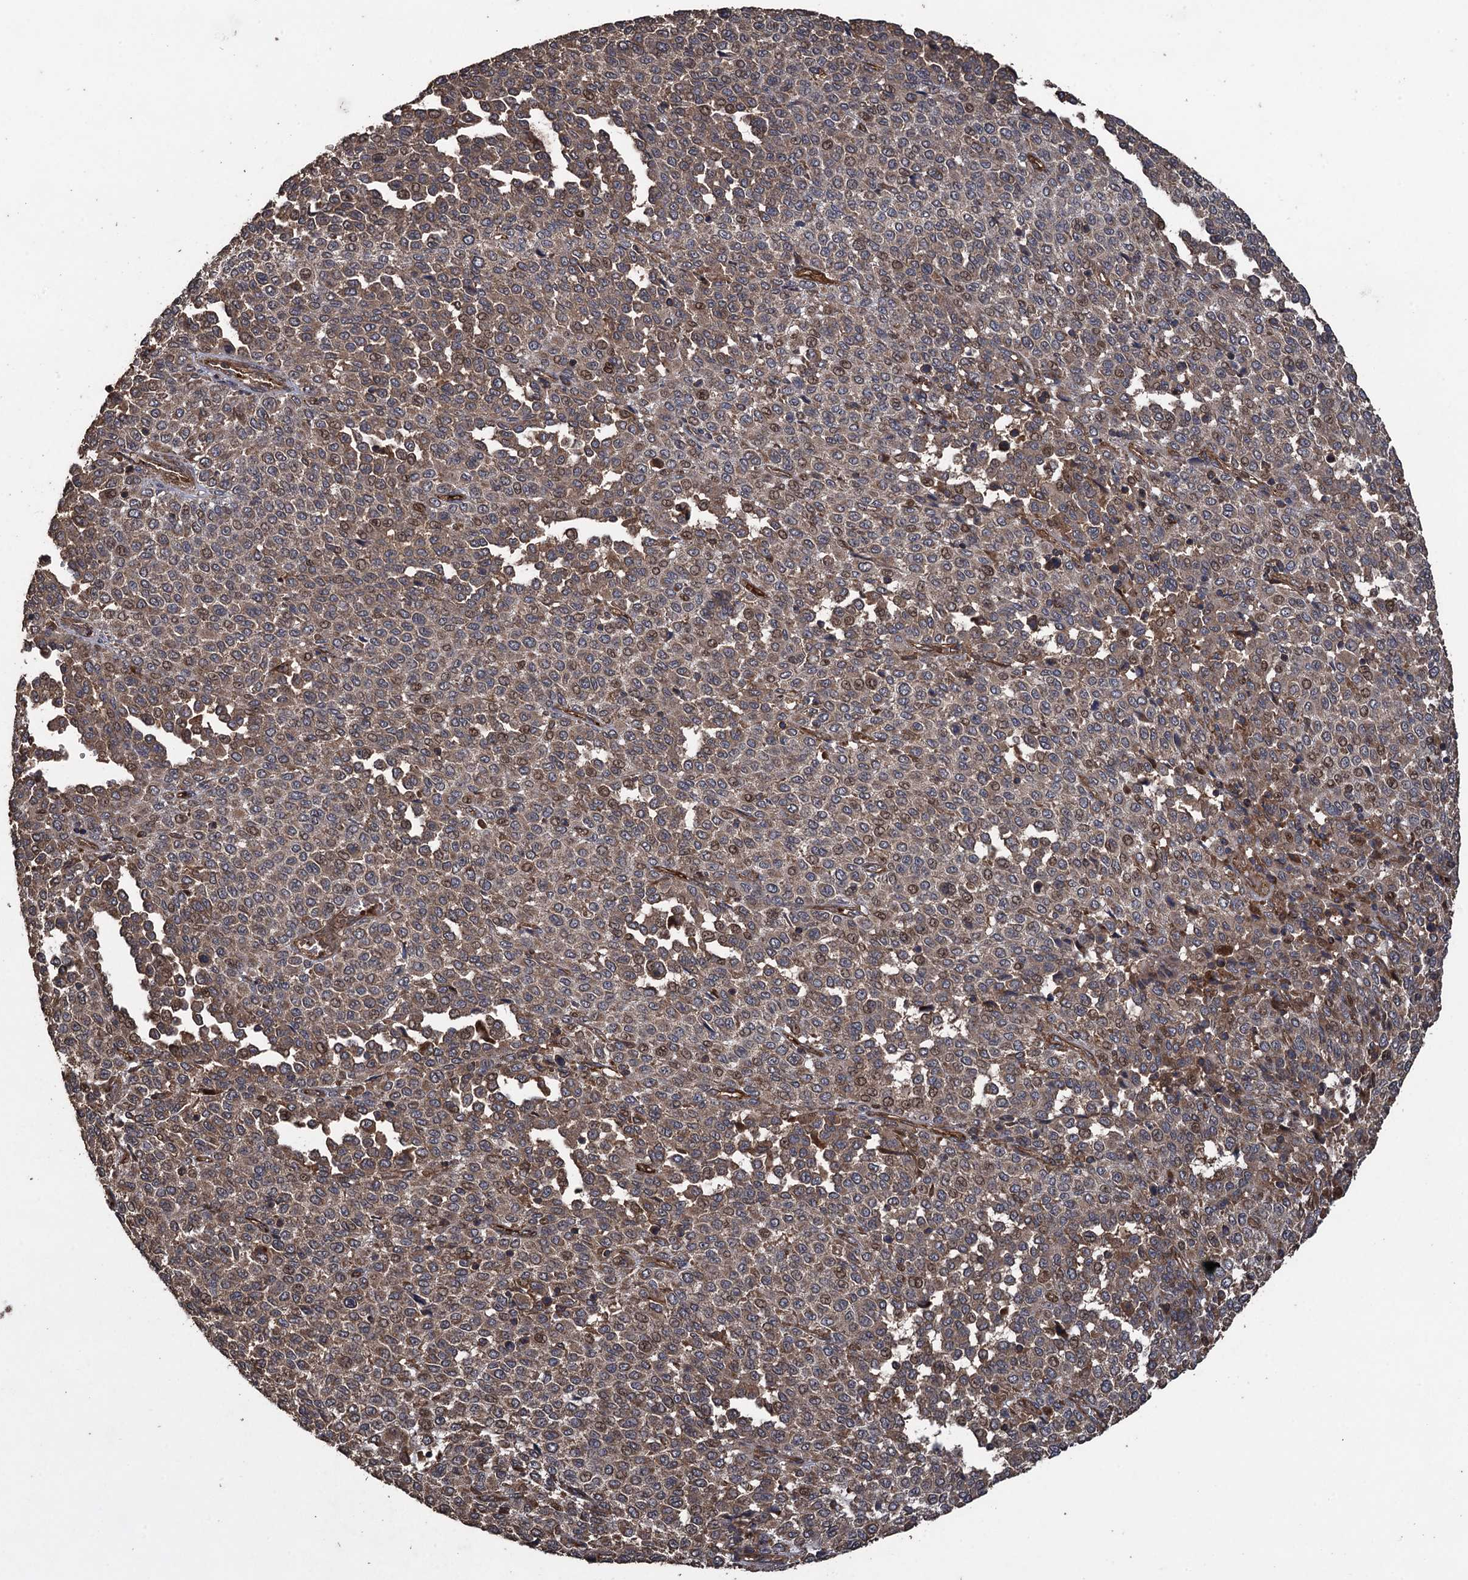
{"staining": {"intensity": "moderate", "quantity": "25%-75%", "location": "cytoplasmic/membranous,nuclear"}, "tissue": "melanoma", "cell_type": "Tumor cells", "image_type": "cancer", "snomed": [{"axis": "morphology", "description": "Malignant melanoma, Metastatic site"}, {"axis": "topography", "description": "Pancreas"}], "caption": "A high-resolution histopathology image shows immunohistochemistry staining of malignant melanoma (metastatic site), which exhibits moderate cytoplasmic/membranous and nuclear expression in about 25%-75% of tumor cells.", "gene": "TXNDC11", "patient": {"sex": "female", "age": 30}}